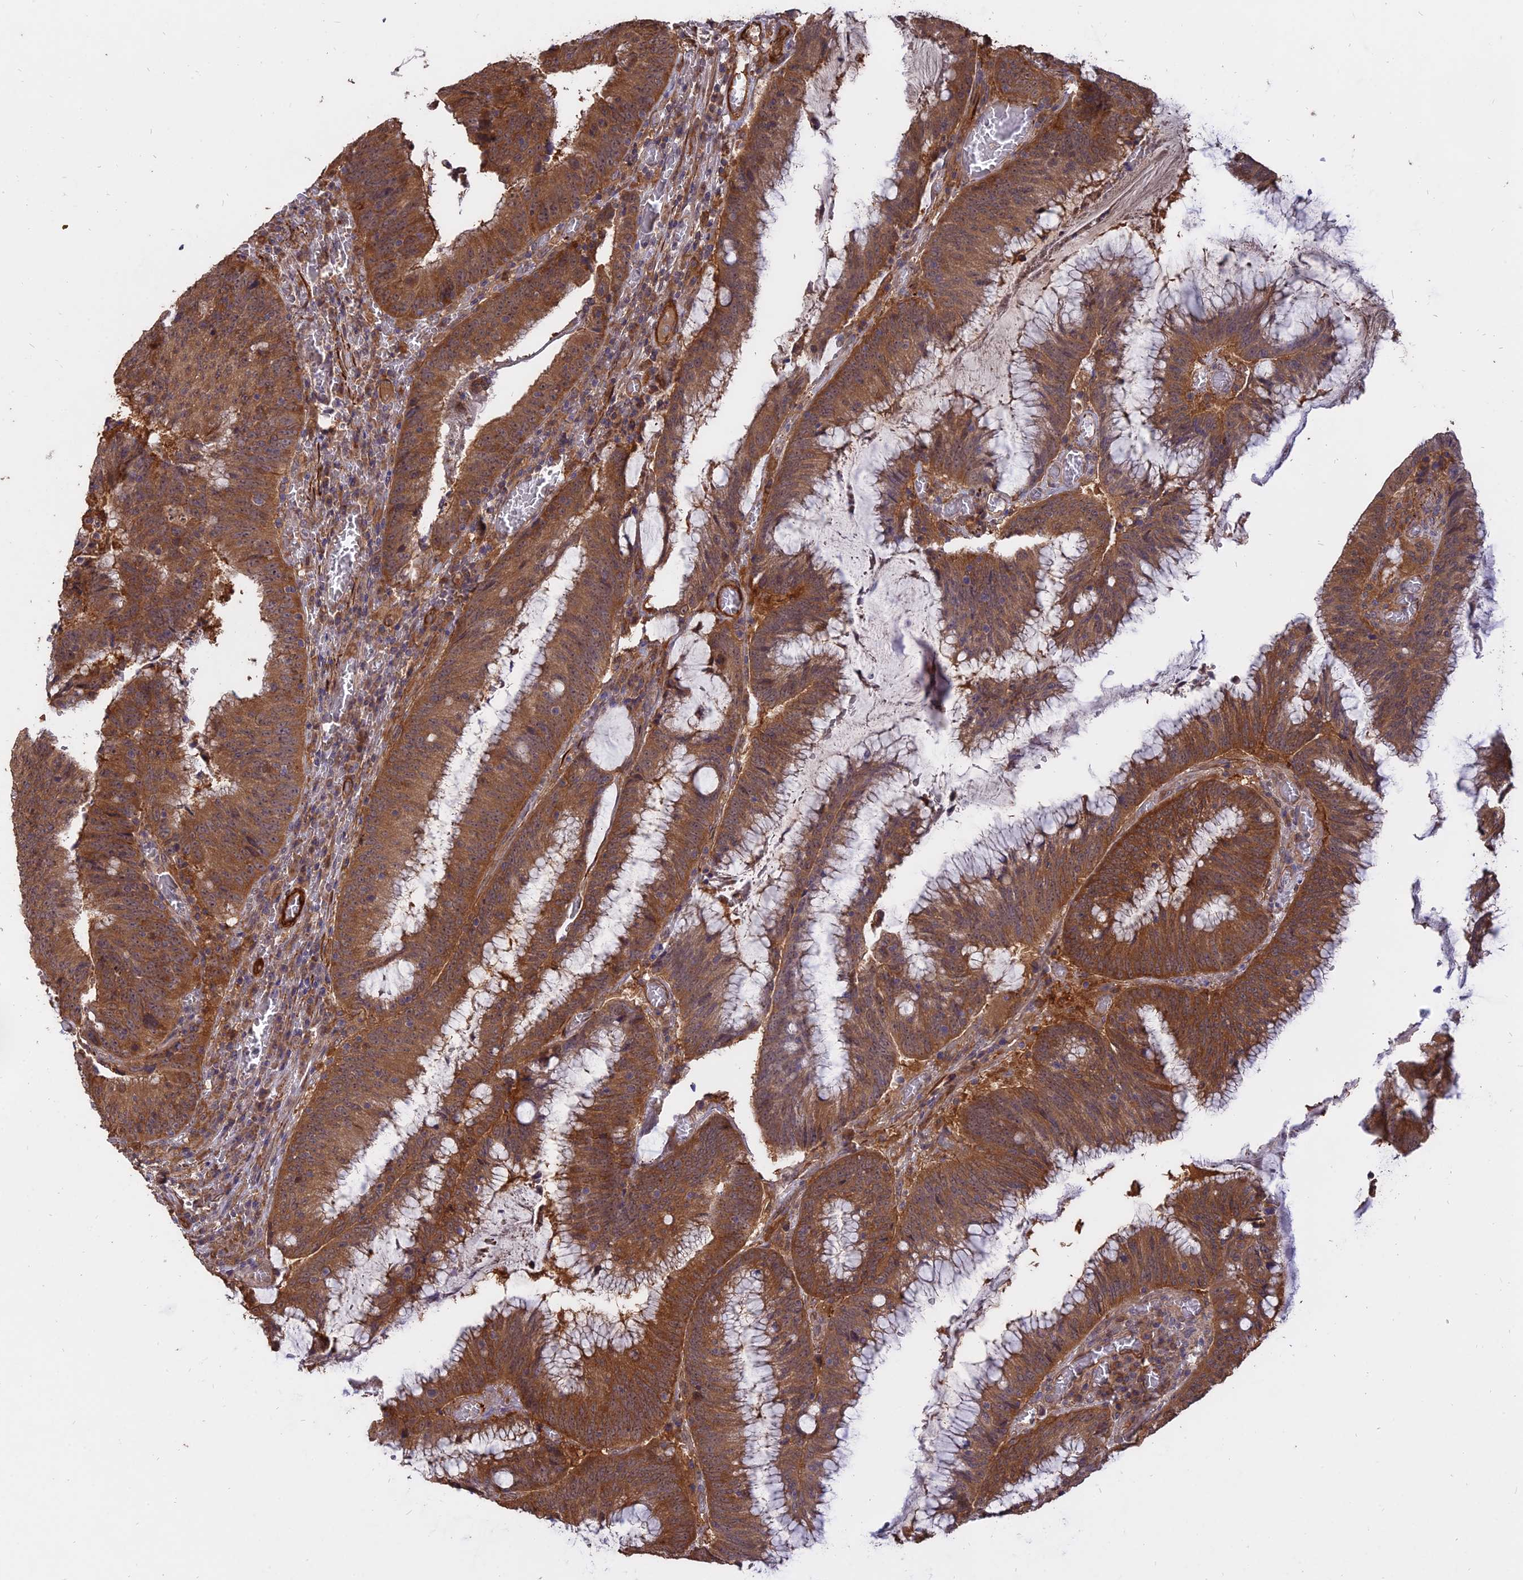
{"staining": {"intensity": "strong", "quantity": ">75%", "location": "cytoplasmic/membranous"}, "tissue": "colorectal cancer", "cell_type": "Tumor cells", "image_type": "cancer", "snomed": [{"axis": "morphology", "description": "Adenocarcinoma, NOS"}, {"axis": "topography", "description": "Rectum"}], "caption": "An immunohistochemistry (IHC) micrograph of neoplastic tissue is shown. Protein staining in brown highlights strong cytoplasmic/membranous positivity in colorectal cancer (adenocarcinoma) within tumor cells. The staining was performed using DAB (3,3'-diaminobenzidine), with brown indicating positive protein expression. Nuclei are stained blue with hematoxylin.", "gene": "SAC3D1", "patient": {"sex": "female", "age": 77}}